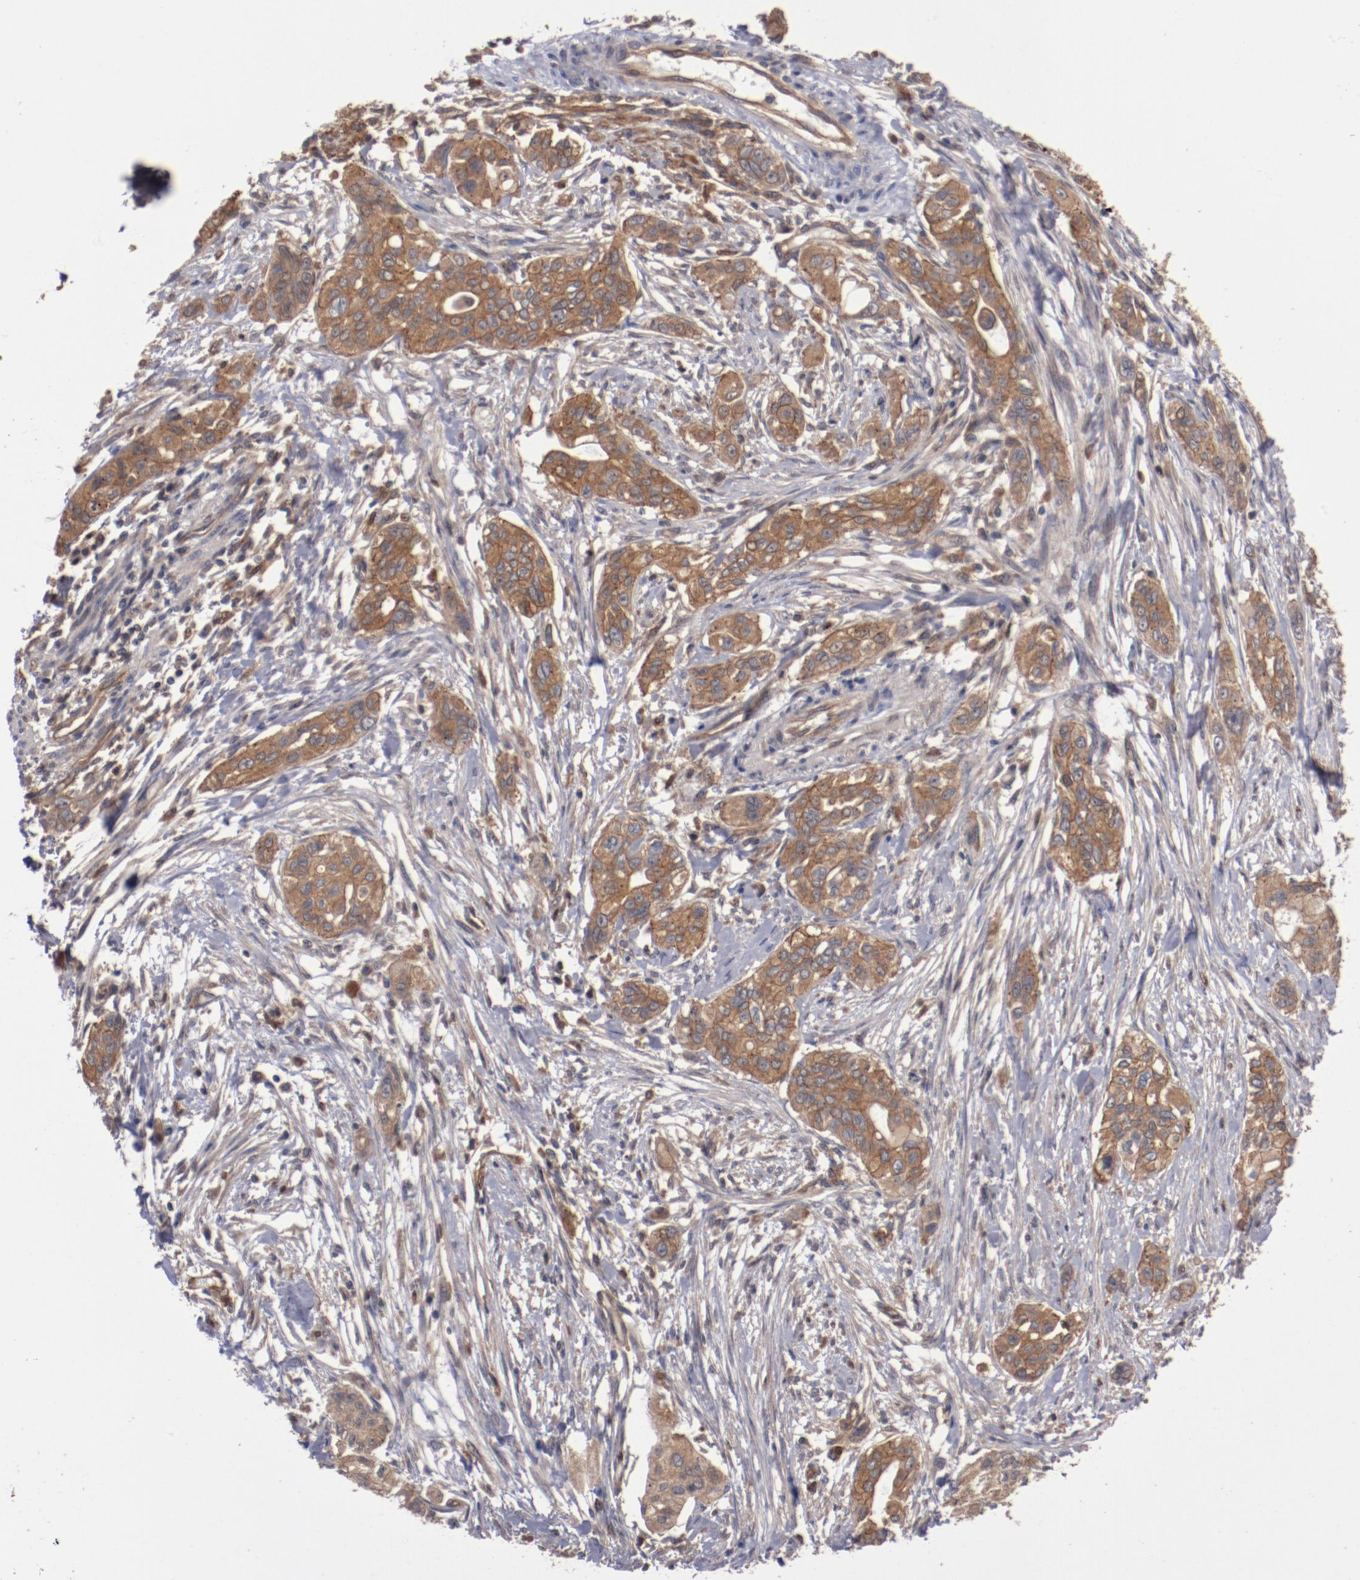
{"staining": {"intensity": "moderate", "quantity": ">75%", "location": "cytoplasmic/membranous"}, "tissue": "pancreatic cancer", "cell_type": "Tumor cells", "image_type": "cancer", "snomed": [{"axis": "morphology", "description": "Adenocarcinoma, NOS"}, {"axis": "topography", "description": "Pancreas"}], "caption": "This histopathology image exhibits adenocarcinoma (pancreatic) stained with IHC to label a protein in brown. The cytoplasmic/membranous of tumor cells show moderate positivity for the protein. Nuclei are counter-stained blue.", "gene": "DNAAF2", "patient": {"sex": "female", "age": 60}}